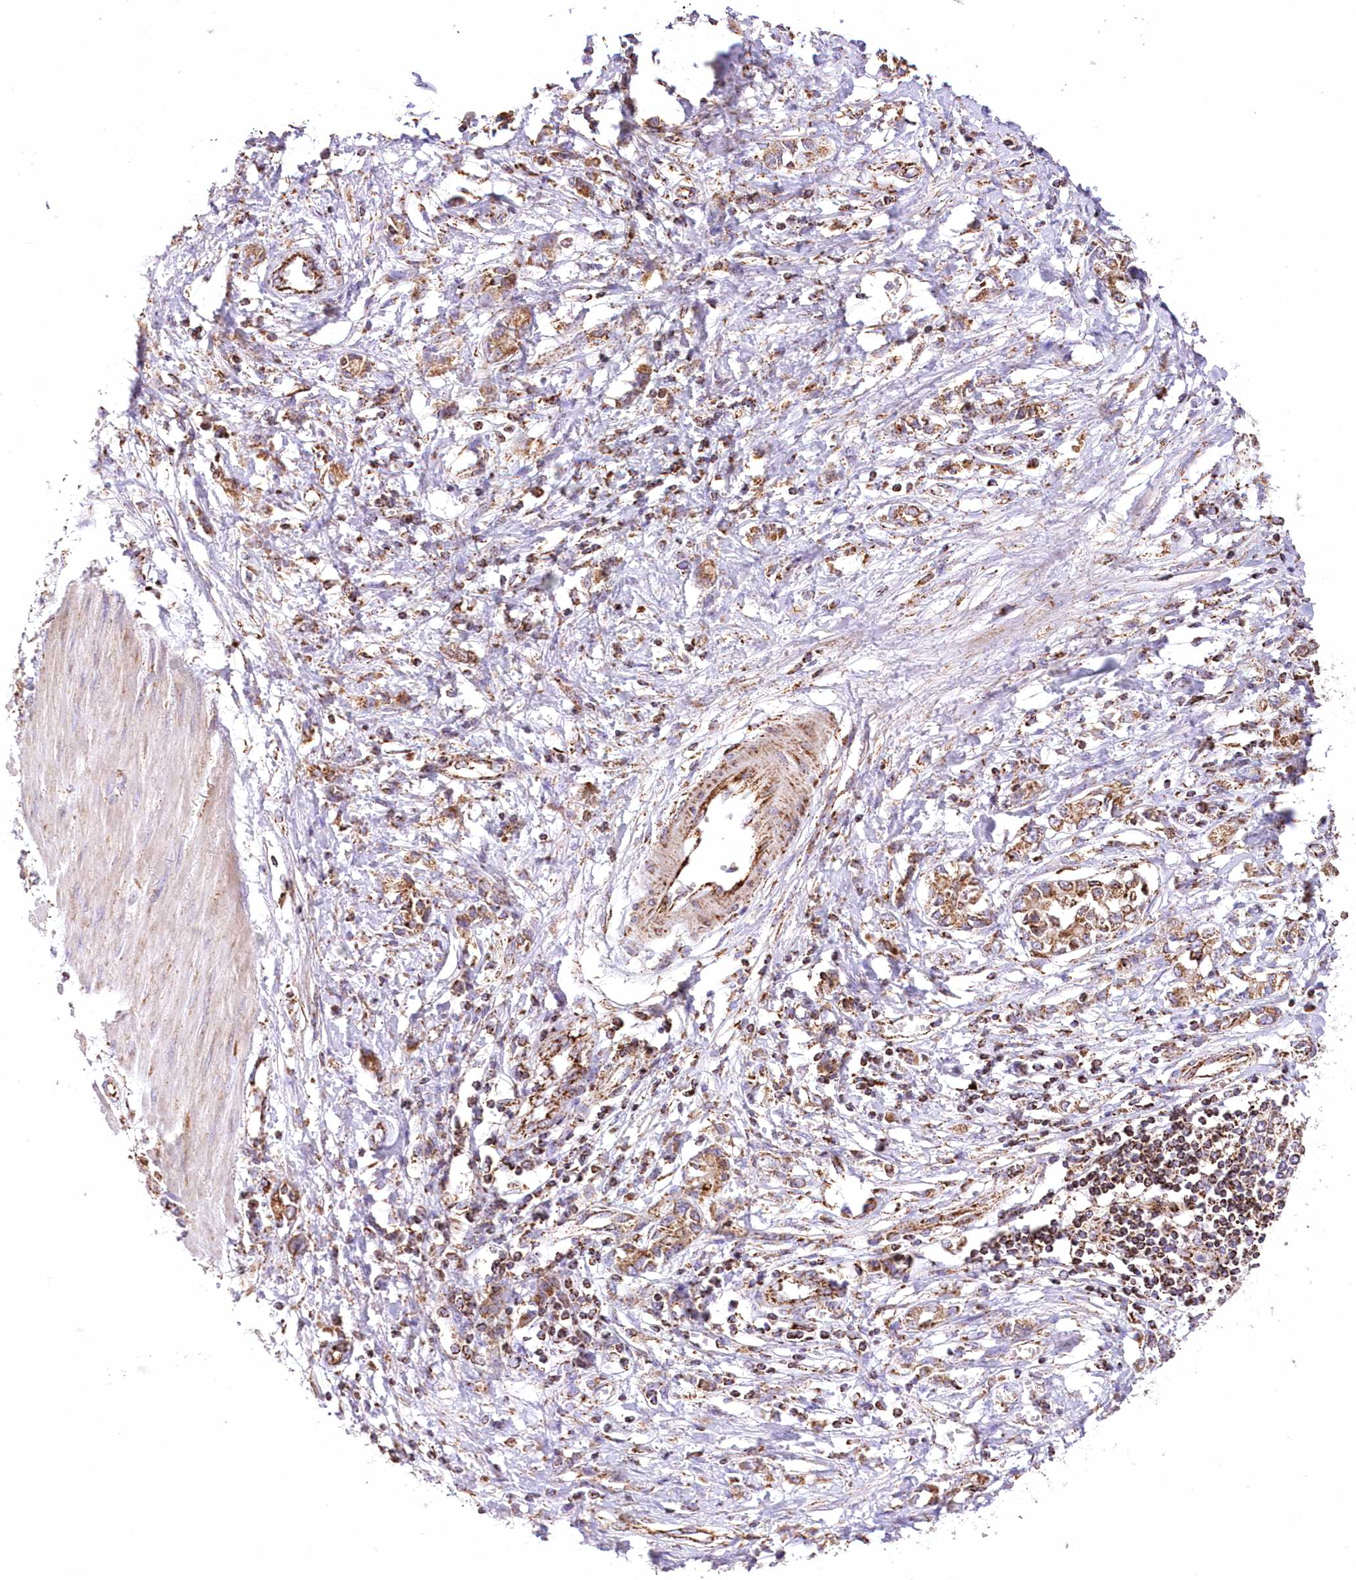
{"staining": {"intensity": "moderate", "quantity": ">75%", "location": "cytoplasmic/membranous"}, "tissue": "stomach cancer", "cell_type": "Tumor cells", "image_type": "cancer", "snomed": [{"axis": "morphology", "description": "Adenocarcinoma, NOS"}, {"axis": "topography", "description": "Stomach"}], "caption": "An immunohistochemistry (IHC) image of neoplastic tissue is shown. Protein staining in brown labels moderate cytoplasmic/membranous positivity in adenocarcinoma (stomach) within tumor cells.", "gene": "ASNSD1", "patient": {"sex": "female", "age": 76}}